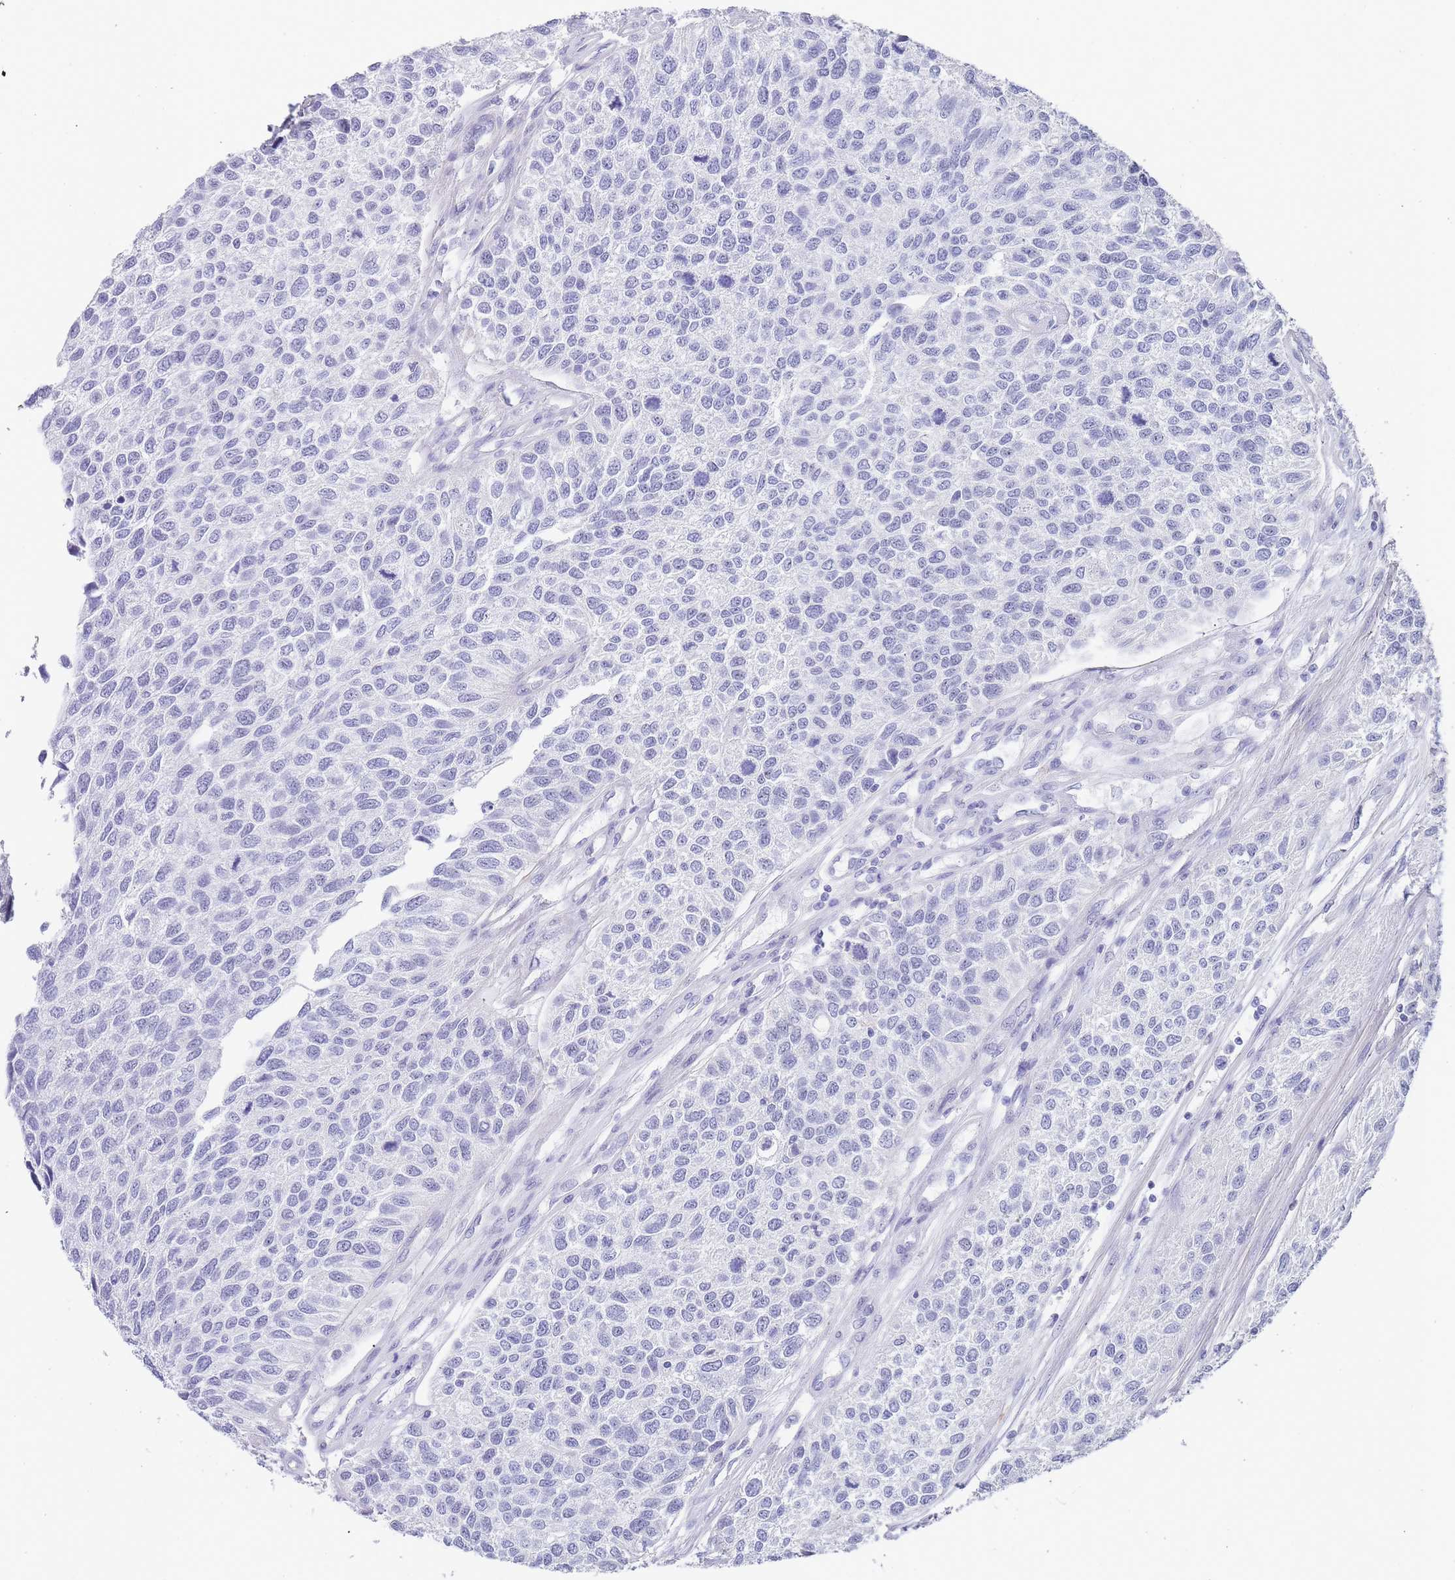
{"staining": {"intensity": "negative", "quantity": "none", "location": "none"}, "tissue": "urothelial cancer", "cell_type": "Tumor cells", "image_type": "cancer", "snomed": [{"axis": "morphology", "description": "Urothelial carcinoma, NOS"}, {"axis": "topography", "description": "Urinary bladder"}], "caption": "Urothelial cancer was stained to show a protein in brown. There is no significant expression in tumor cells.", "gene": "NOP14", "patient": {"sex": "male", "age": 55}}